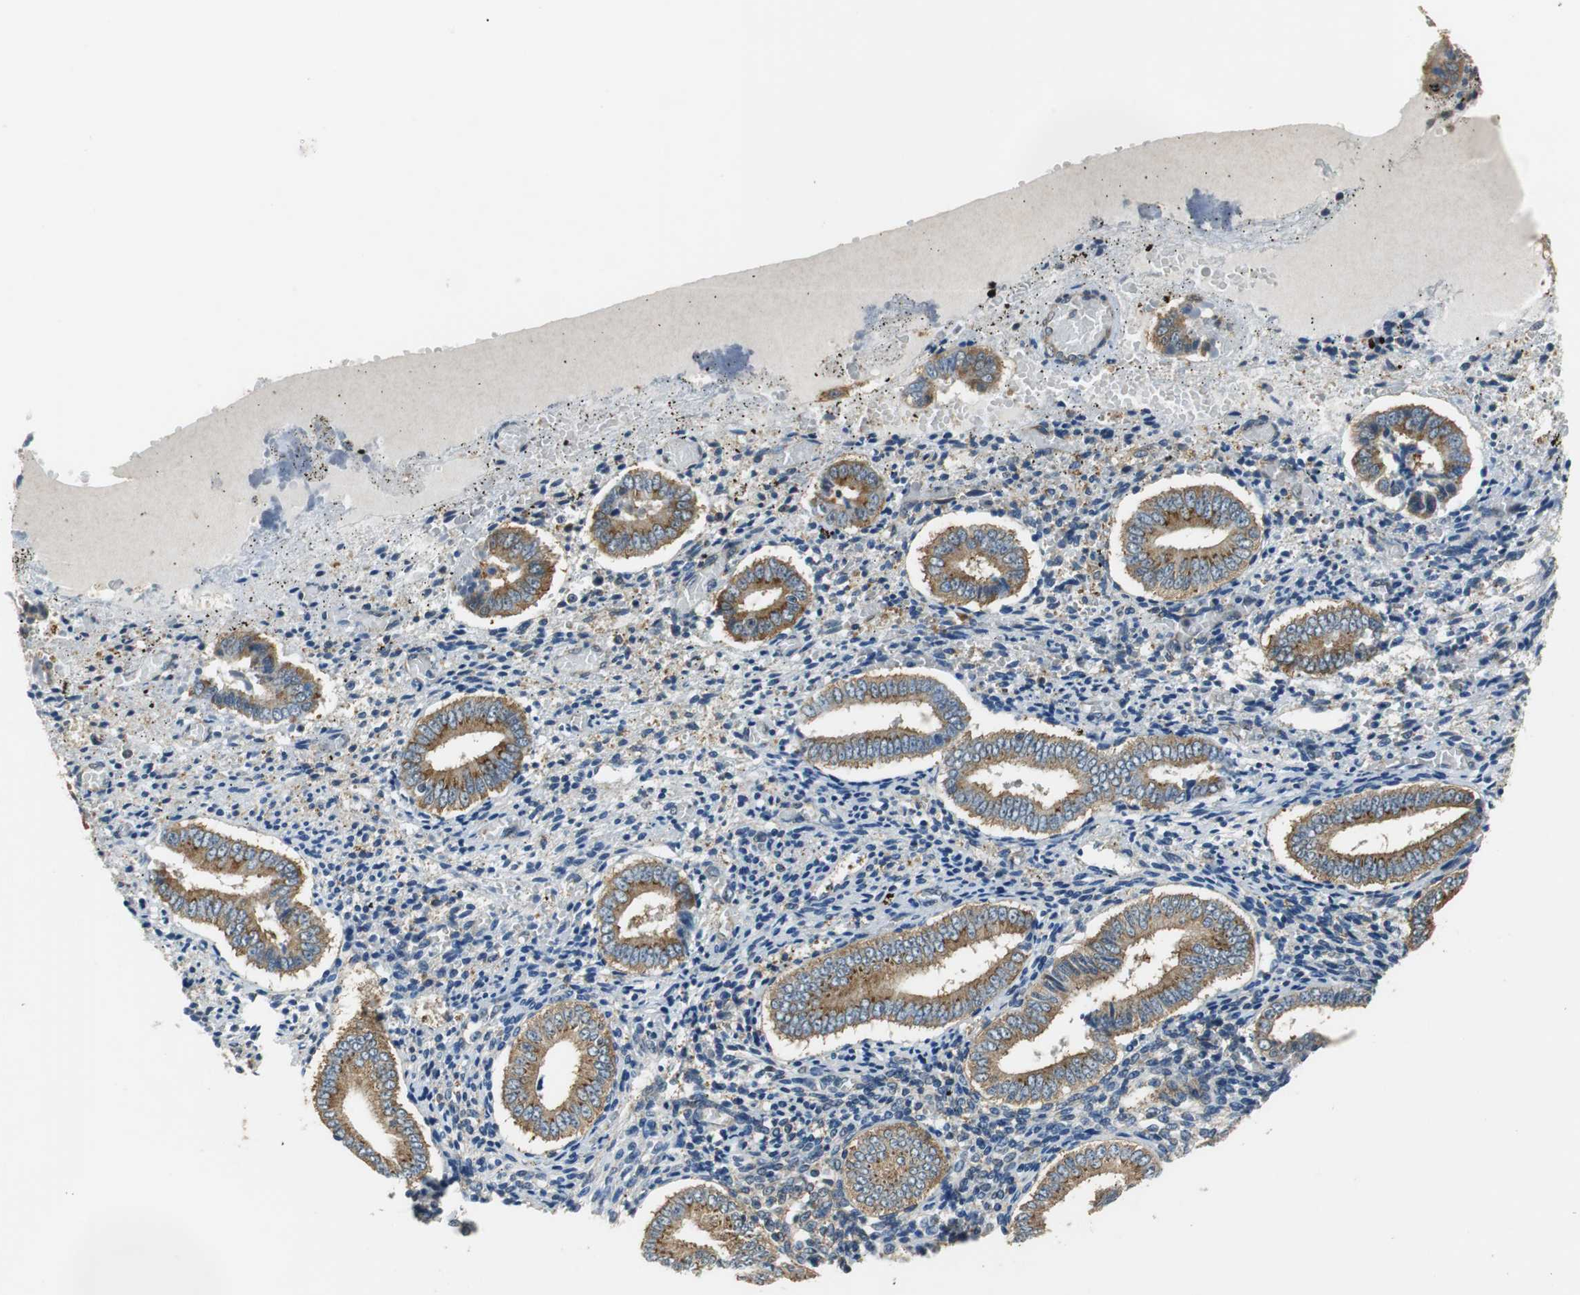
{"staining": {"intensity": "weak", "quantity": "25%-75%", "location": "cytoplasmic/membranous"}, "tissue": "endometrium", "cell_type": "Cells in endometrial stroma", "image_type": "normal", "snomed": [{"axis": "morphology", "description": "Normal tissue, NOS"}, {"axis": "topography", "description": "Endometrium"}], "caption": "An immunohistochemistry (IHC) photomicrograph of benign tissue is shown. Protein staining in brown labels weak cytoplasmic/membranous positivity in endometrium within cells in endometrial stroma.", "gene": "CNOT3", "patient": {"sex": "female", "age": 42}}